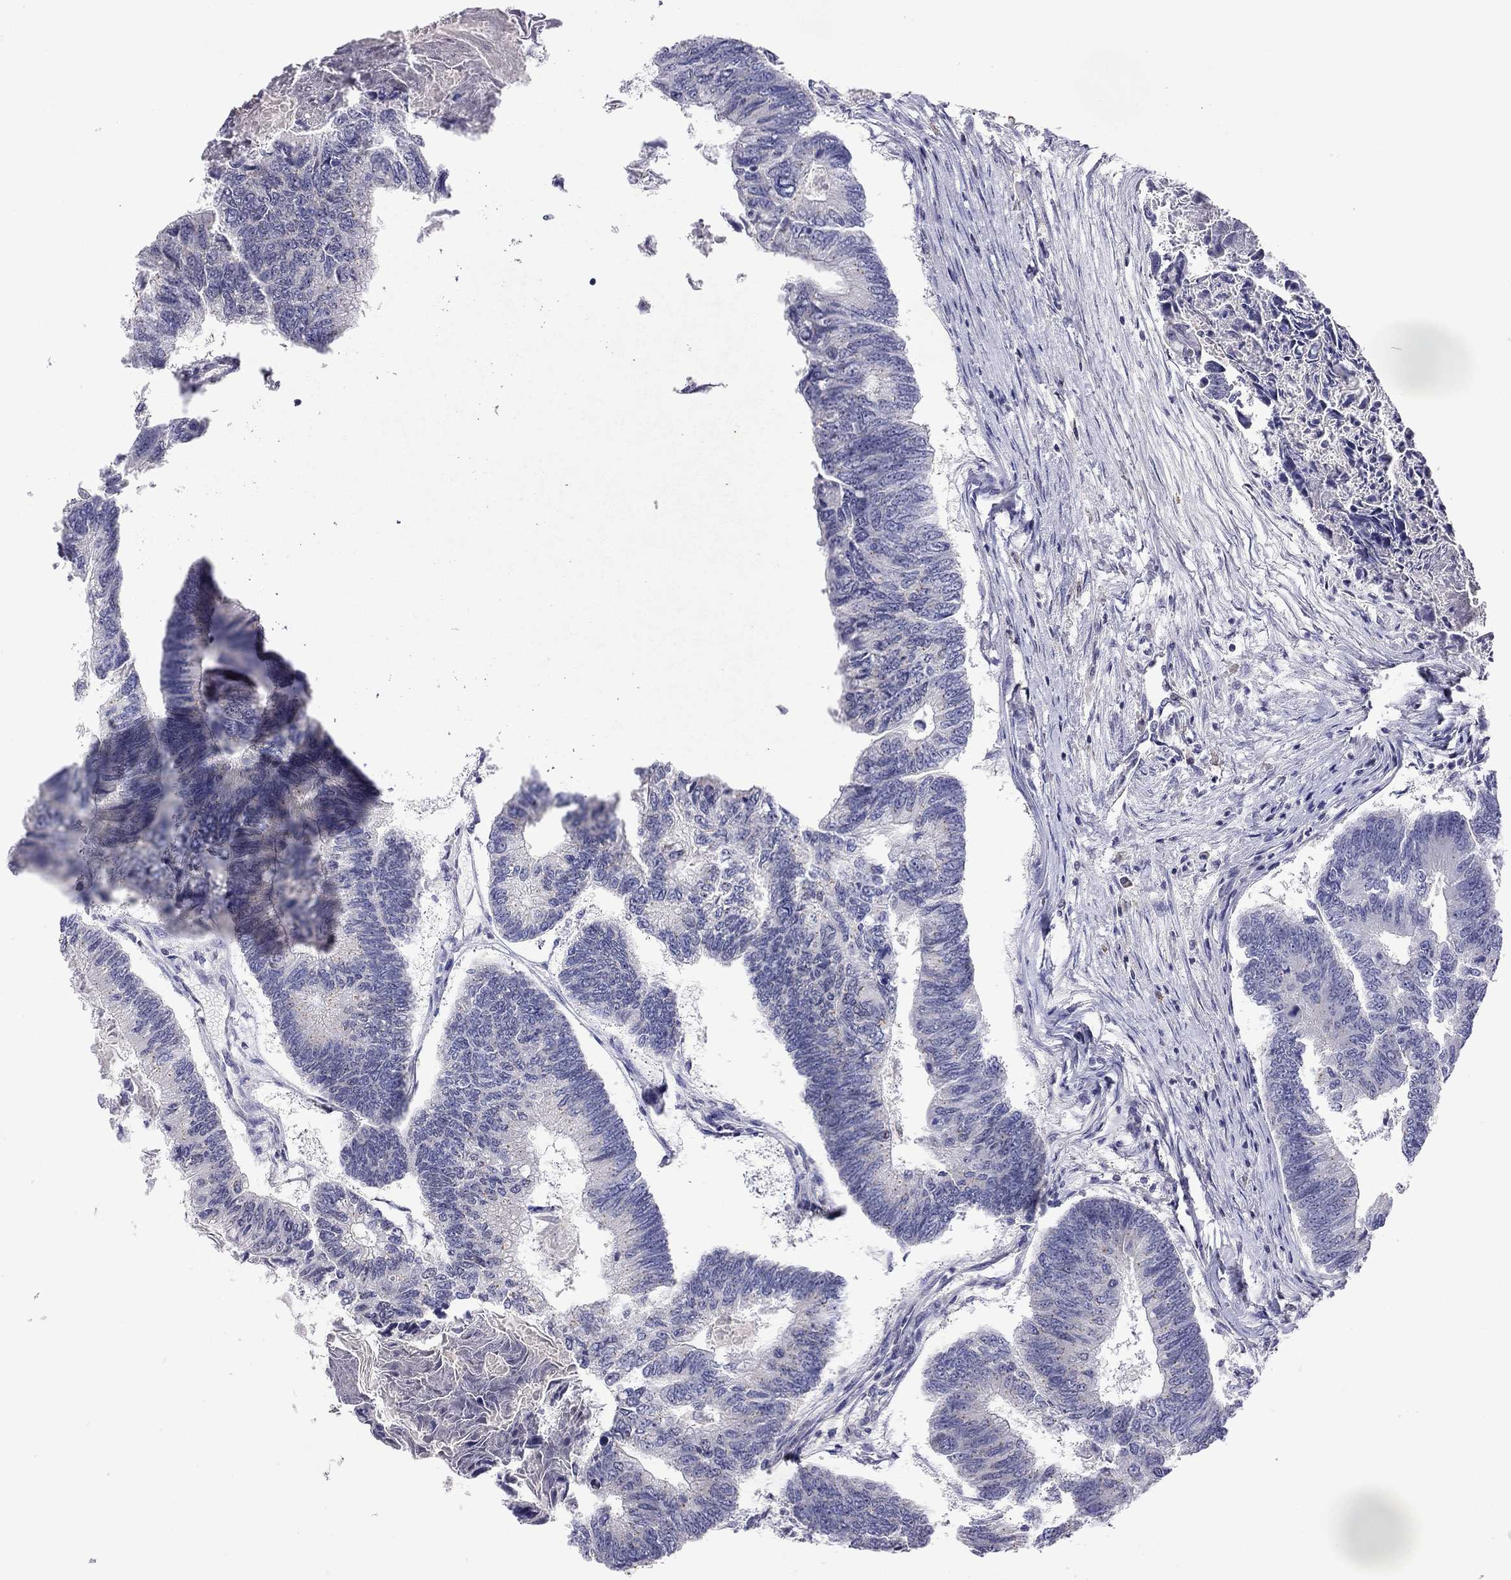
{"staining": {"intensity": "negative", "quantity": "none", "location": "none"}, "tissue": "colorectal cancer", "cell_type": "Tumor cells", "image_type": "cancer", "snomed": [{"axis": "morphology", "description": "Adenocarcinoma, NOS"}, {"axis": "topography", "description": "Colon"}], "caption": "Adenocarcinoma (colorectal) was stained to show a protein in brown. There is no significant positivity in tumor cells.", "gene": "WNK3", "patient": {"sex": "female", "age": 65}}